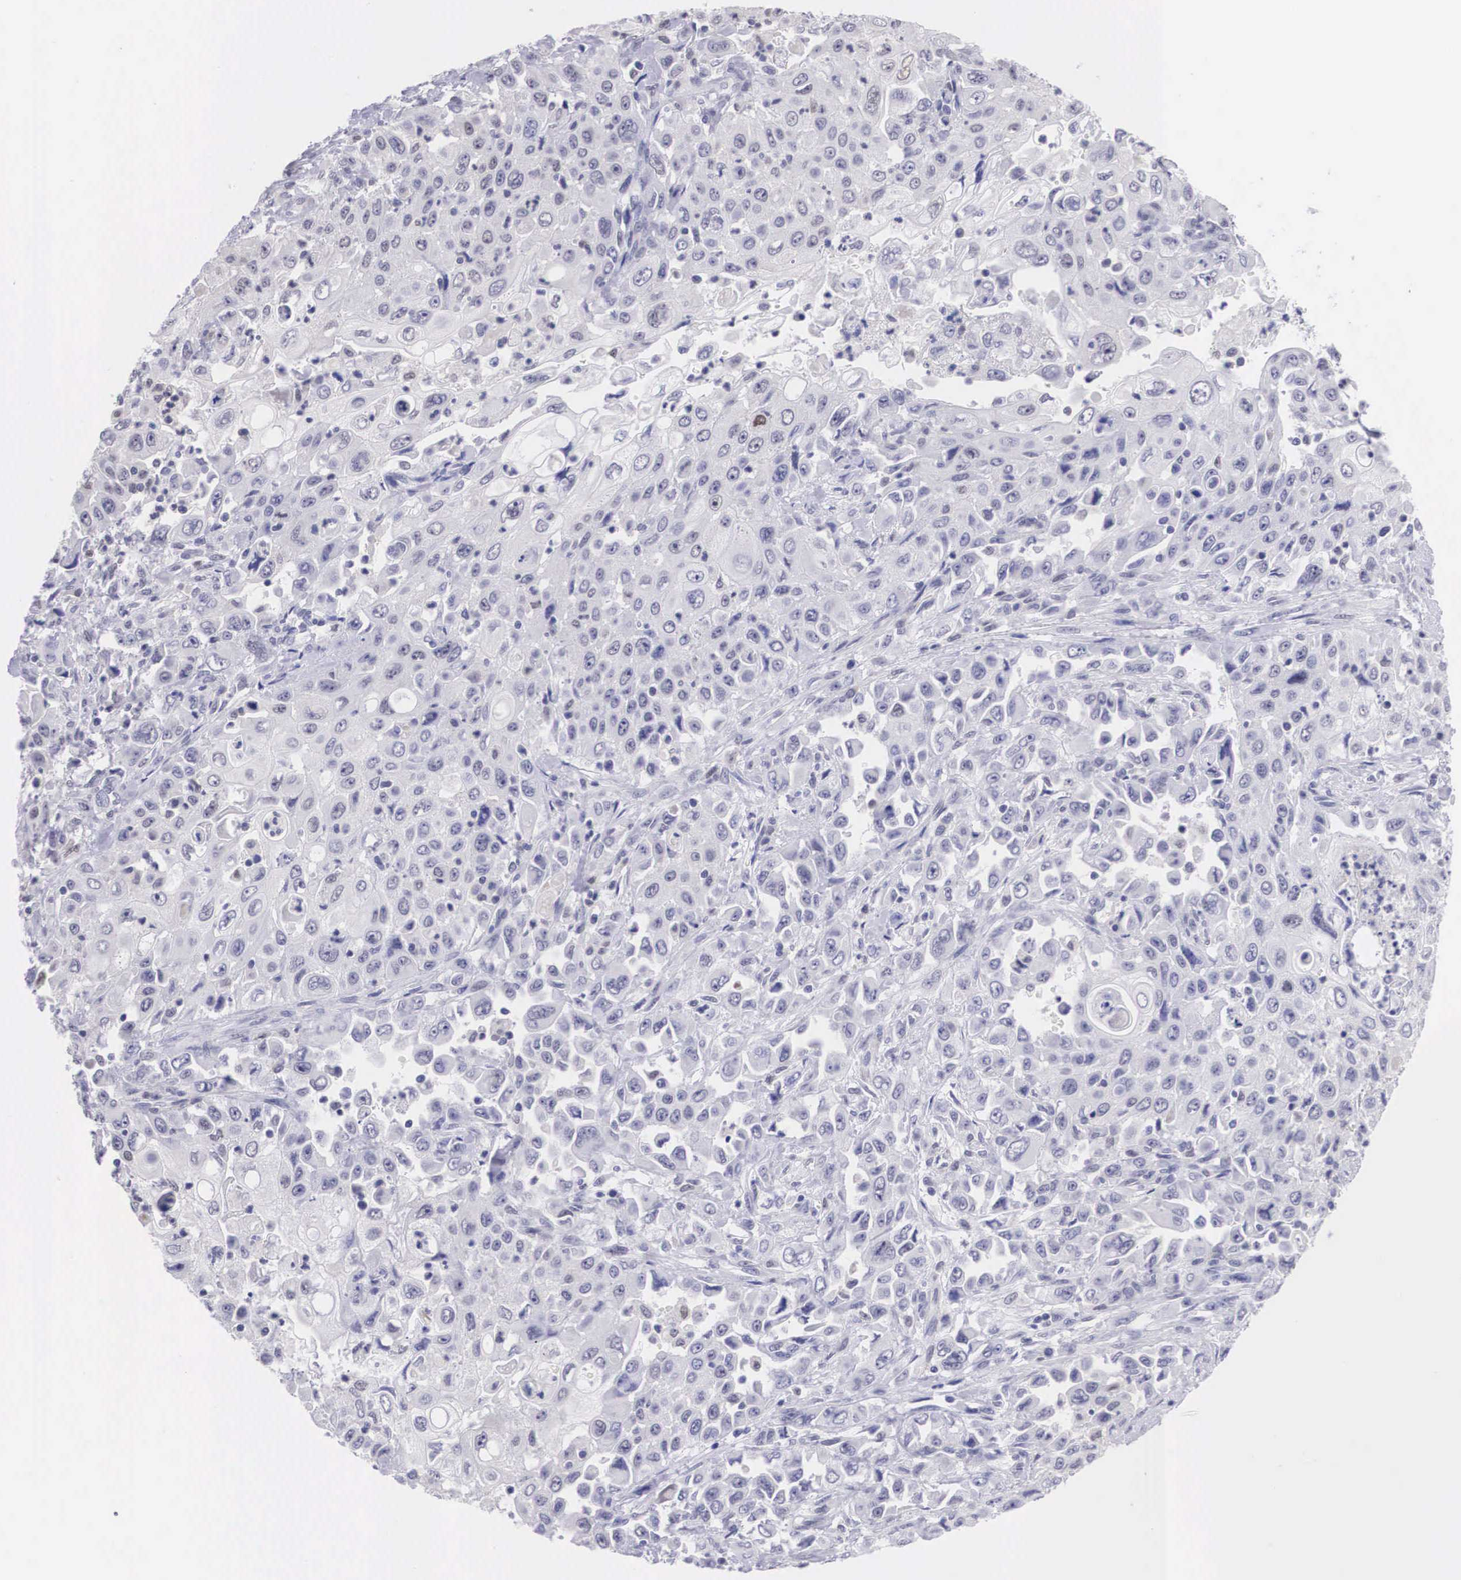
{"staining": {"intensity": "negative", "quantity": "none", "location": "none"}, "tissue": "pancreatic cancer", "cell_type": "Tumor cells", "image_type": "cancer", "snomed": [{"axis": "morphology", "description": "Adenocarcinoma, NOS"}, {"axis": "topography", "description": "Pancreas"}], "caption": "IHC of pancreatic cancer reveals no expression in tumor cells.", "gene": "ETV6", "patient": {"sex": "male", "age": 70}}